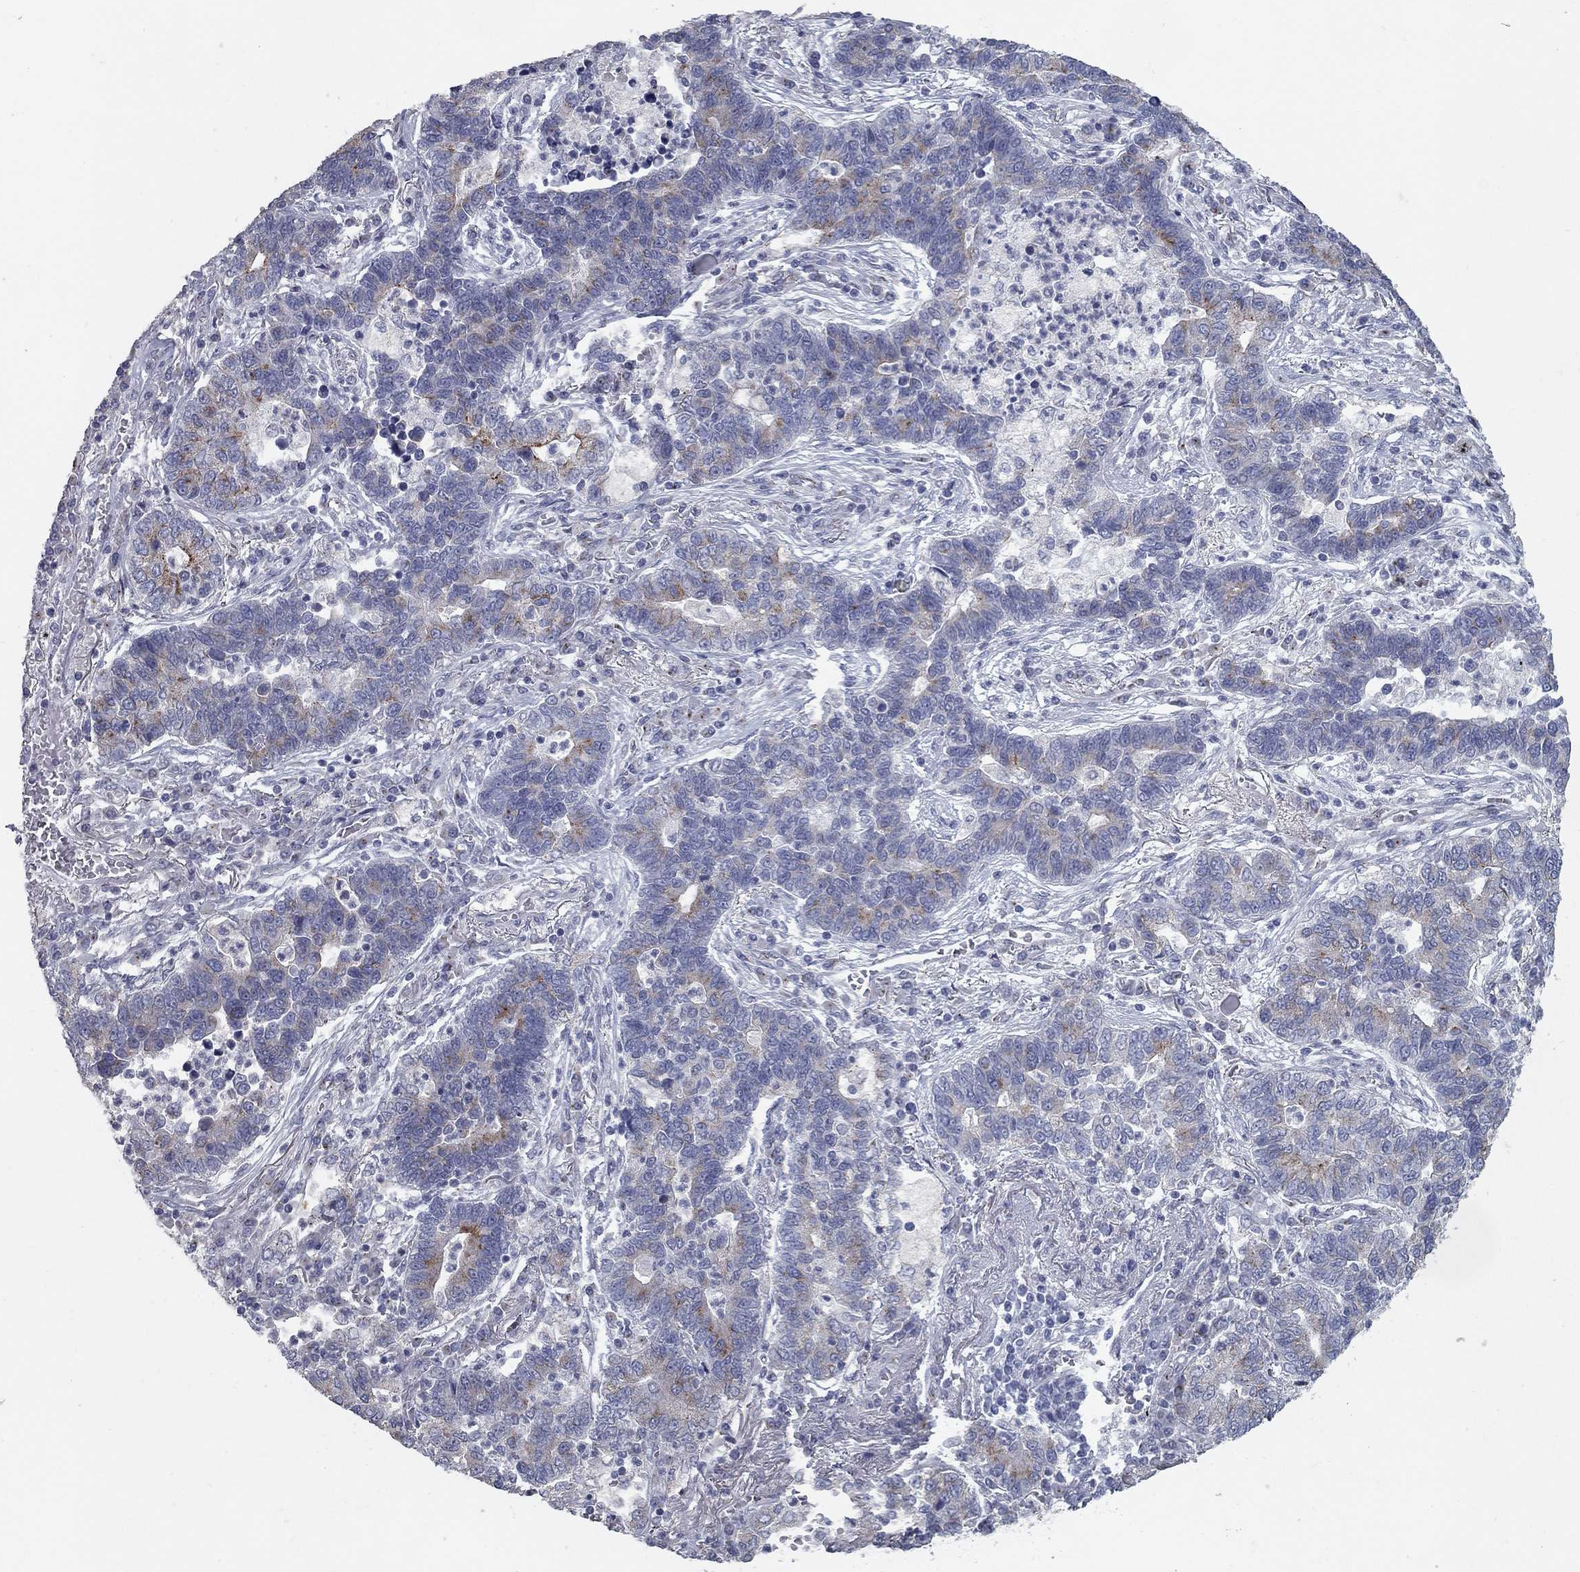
{"staining": {"intensity": "strong", "quantity": "25%-75%", "location": "cytoplasmic/membranous"}, "tissue": "lung cancer", "cell_type": "Tumor cells", "image_type": "cancer", "snomed": [{"axis": "morphology", "description": "Adenocarcinoma, NOS"}, {"axis": "topography", "description": "Lung"}], "caption": "Approximately 25%-75% of tumor cells in lung cancer (adenocarcinoma) display strong cytoplasmic/membranous protein staining as visualized by brown immunohistochemical staining.", "gene": "KIAA0319L", "patient": {"sex": "female", "age": 57}}